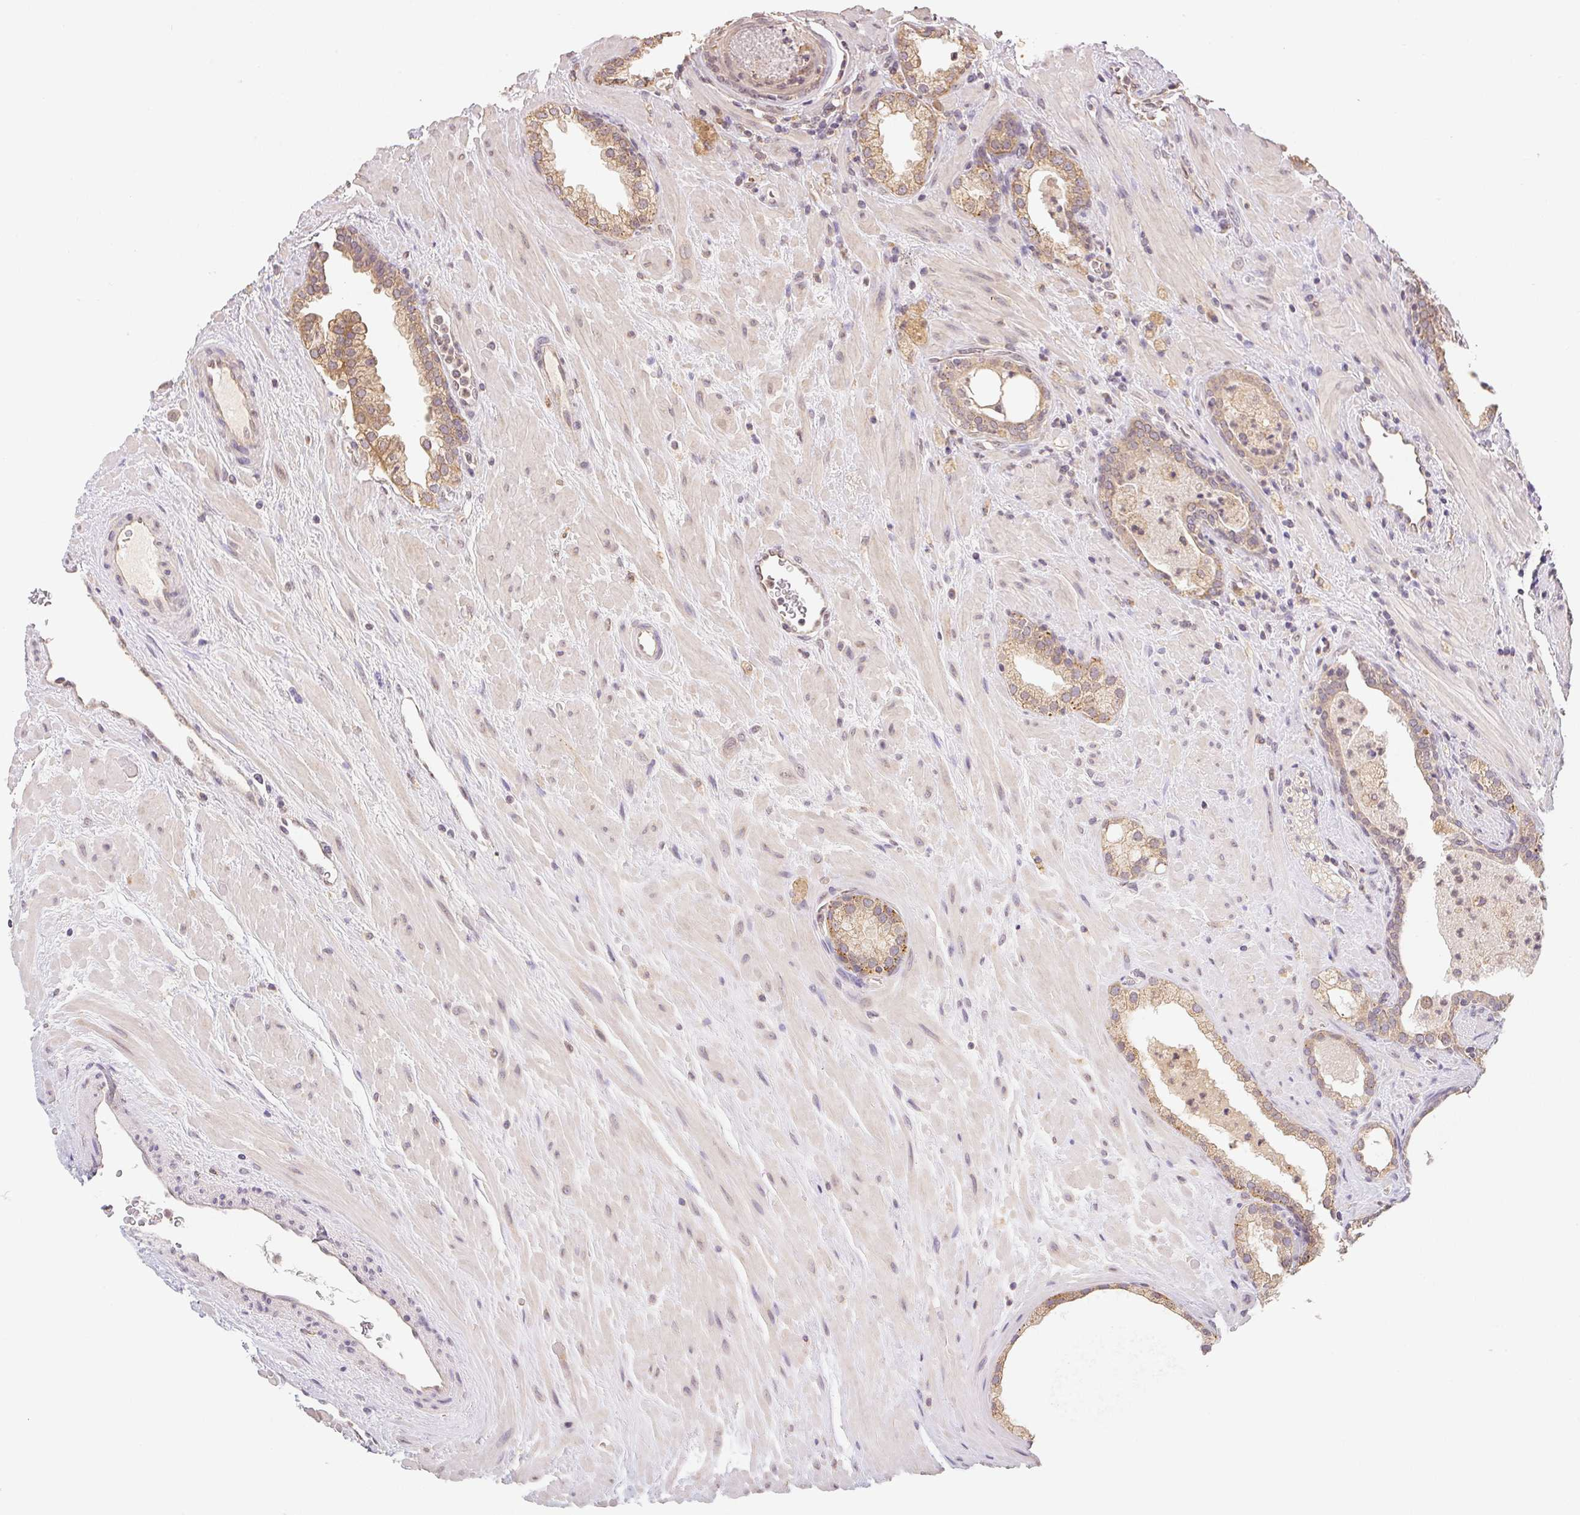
{"staining": {"intensity": "weak", "quantity": ">75%", "location": "cytoplasmic/membranous"}, "tissue": "prostate cancer", "cell_type": "Tumor cells", "image_type": "cancer", "snomed": [{"axis": "morphology", "description": "Adenocarcinoma, Low grade"}, {"axis": "topography", "description": "Prostate"}], "caption": "A brown stain highlights weak cytoplasmic/membranous expression of a protein in human prostate cancer (adenocarcinoma (low-grade)) tumor cells.", "gene": "SEZ6L2", "patient": {"sex": "male", "age": 62}}